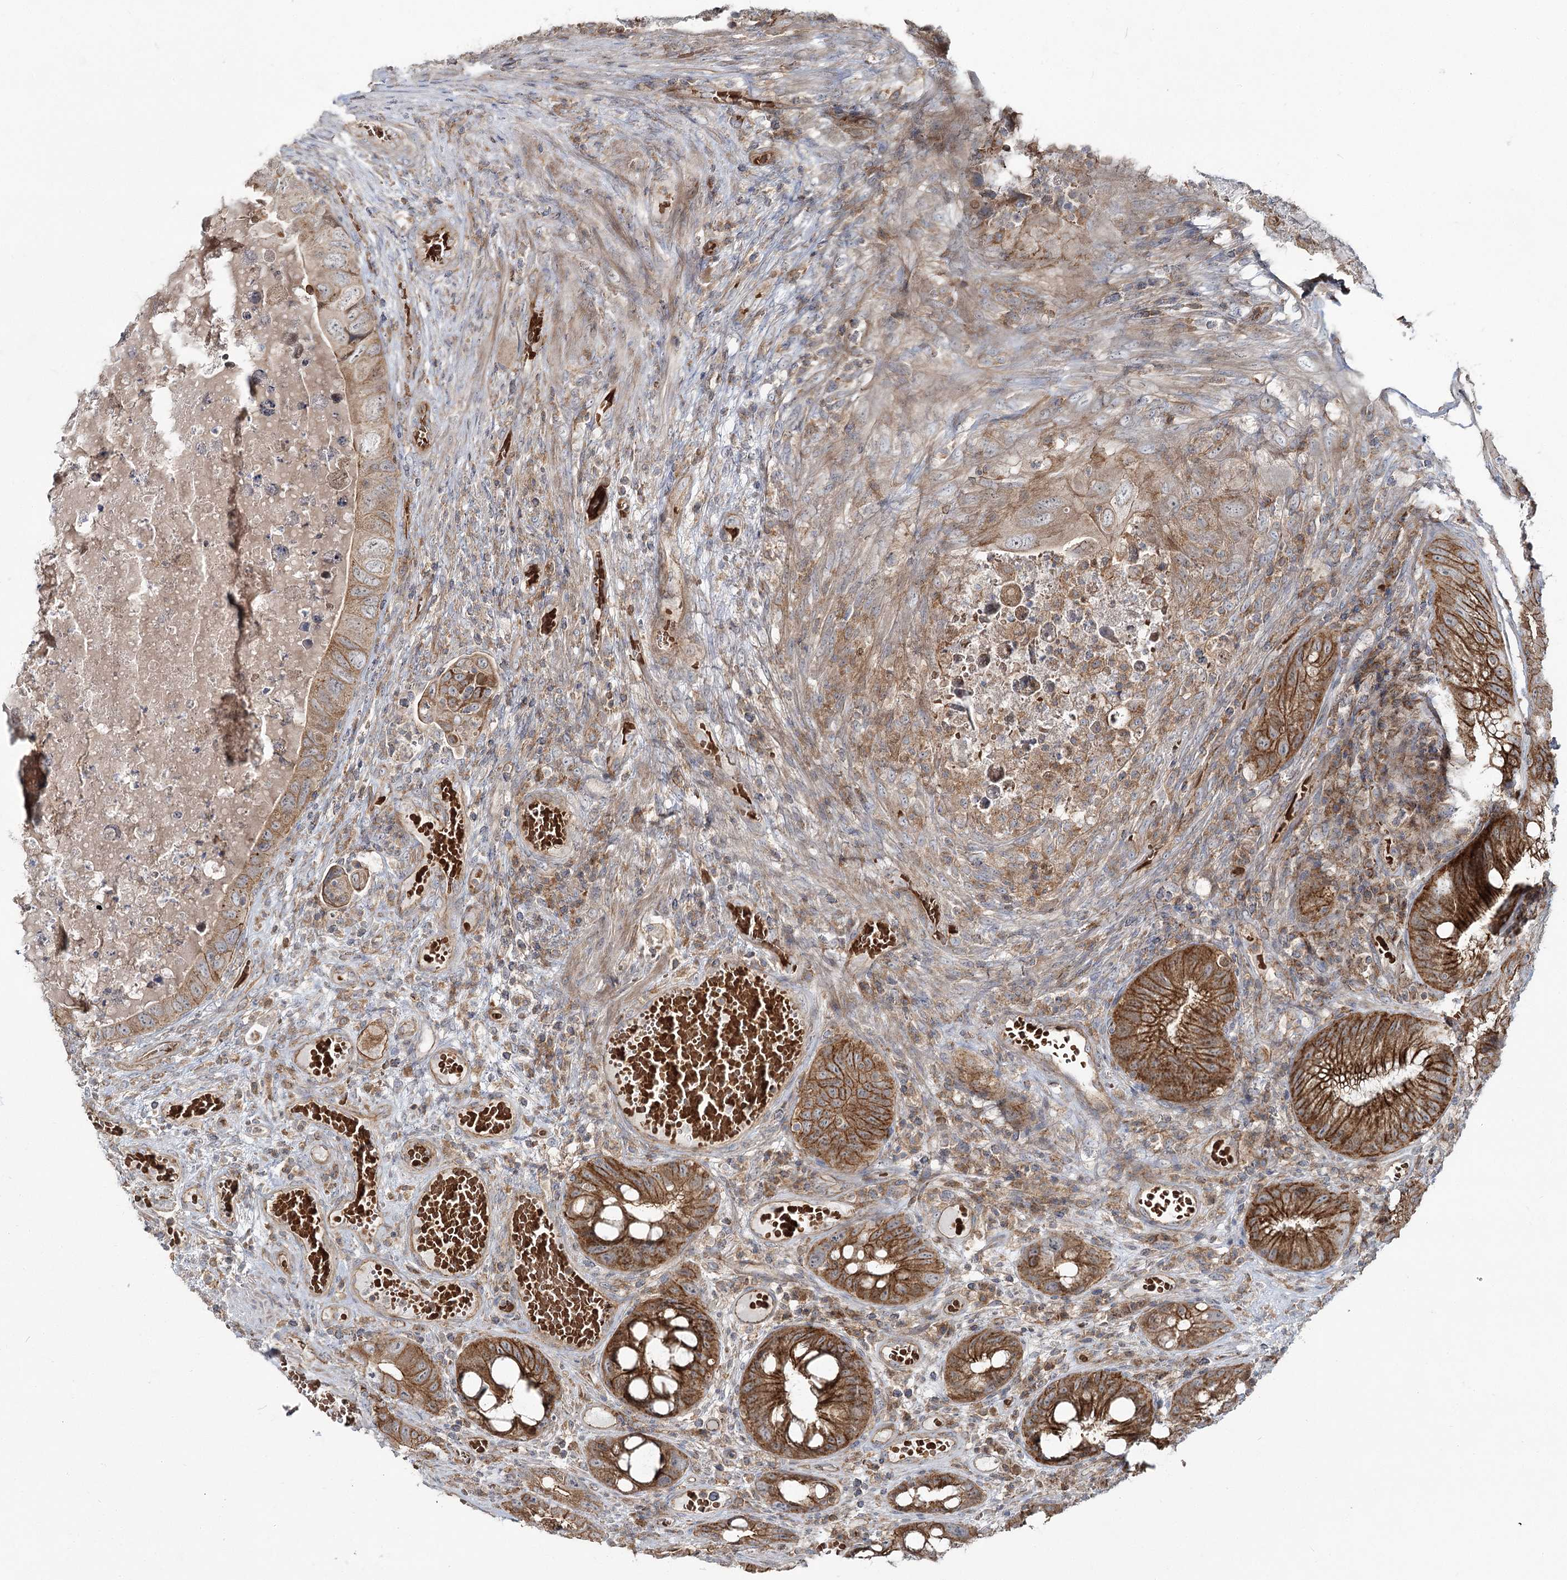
{"staining": {"intensity": "moderate", "quantity": "25%-75%", "location": "cytoplasmic/membranous"}, "tissue": "colorectal cancer", "cell_type": "Tumor cells", "image_type": "cancer", "snomed": [{"axis": "morphology", "description": "Adenocarcinoma, NOS"}, {"axis": "topography", "description": "Rectum"}], "caption": "Protein staining of colorectal cancer tissue exhibits moderate cytoplasmic/membranous expression in about 25%-75% of tumor cells.", "gene": "PCBD2", "patient": {"sex": "male", "age": 63}}